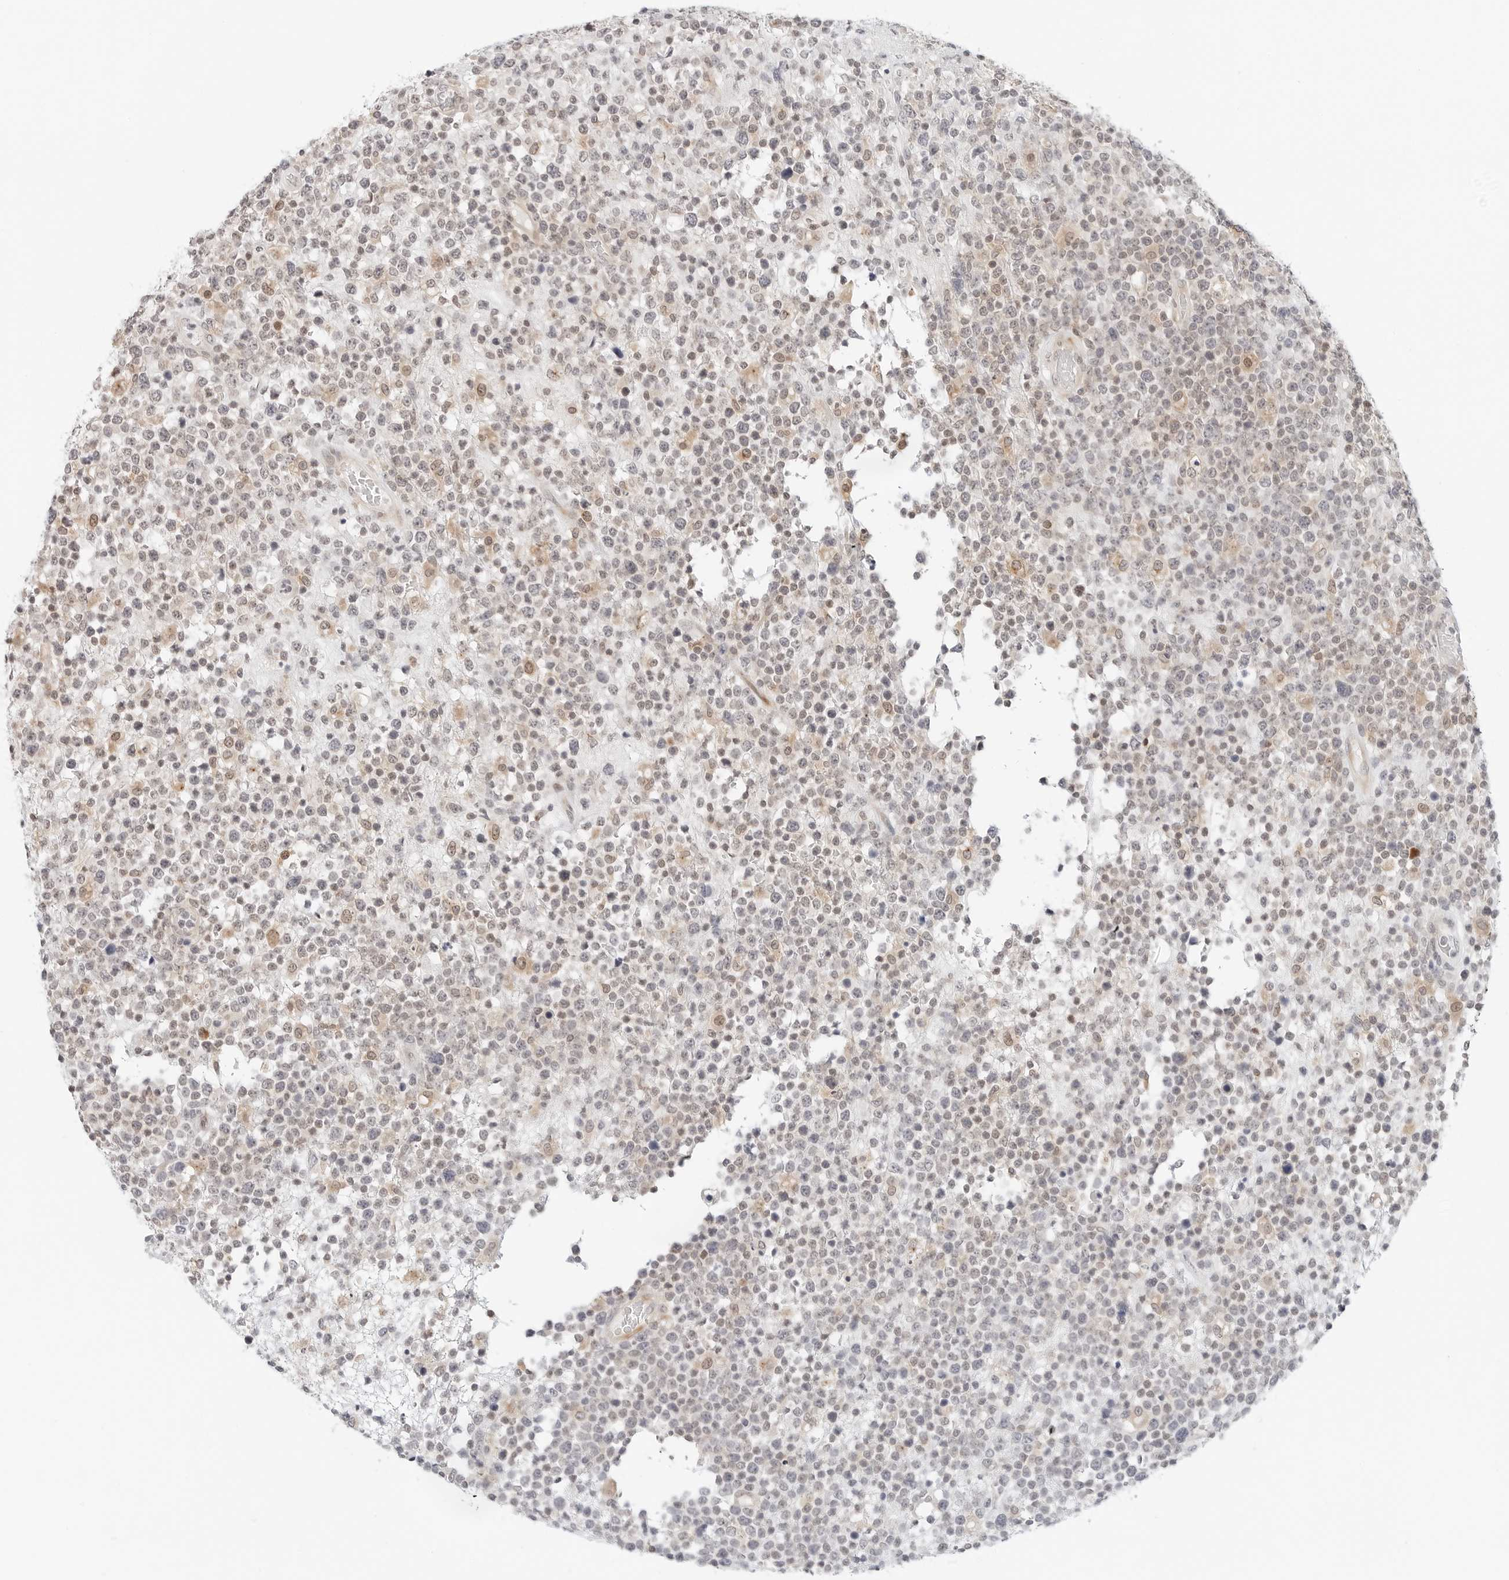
{"staining": {"intensity": "weak", "quantity": "<25%", "location": "cytoplasmic/membranous,nuclear"}, "tissue": "lymphoma", "cell_type": "Tumor cells", "image_type": "cancer", "snomed": [{"axis": "morphology", "description": "Malignant lymphoma, non-Hodgkin's type, High grade"}, {"axis": "topography", "description": "Colon"}], "caption": "An immunohistochemistry (IHC) micrograph of high-grade malignant lymphoma, non-Hodgkin's type is shown. There is no staining in tumor cells of high-grade malignant lymphoma, non-Hodgkin's type. (Brightfield microscopy of DAB immunohistochemistry (IHC) at high magnification).", "gene": "PARP10", "patient": {"sex": "female", "age": 53}}